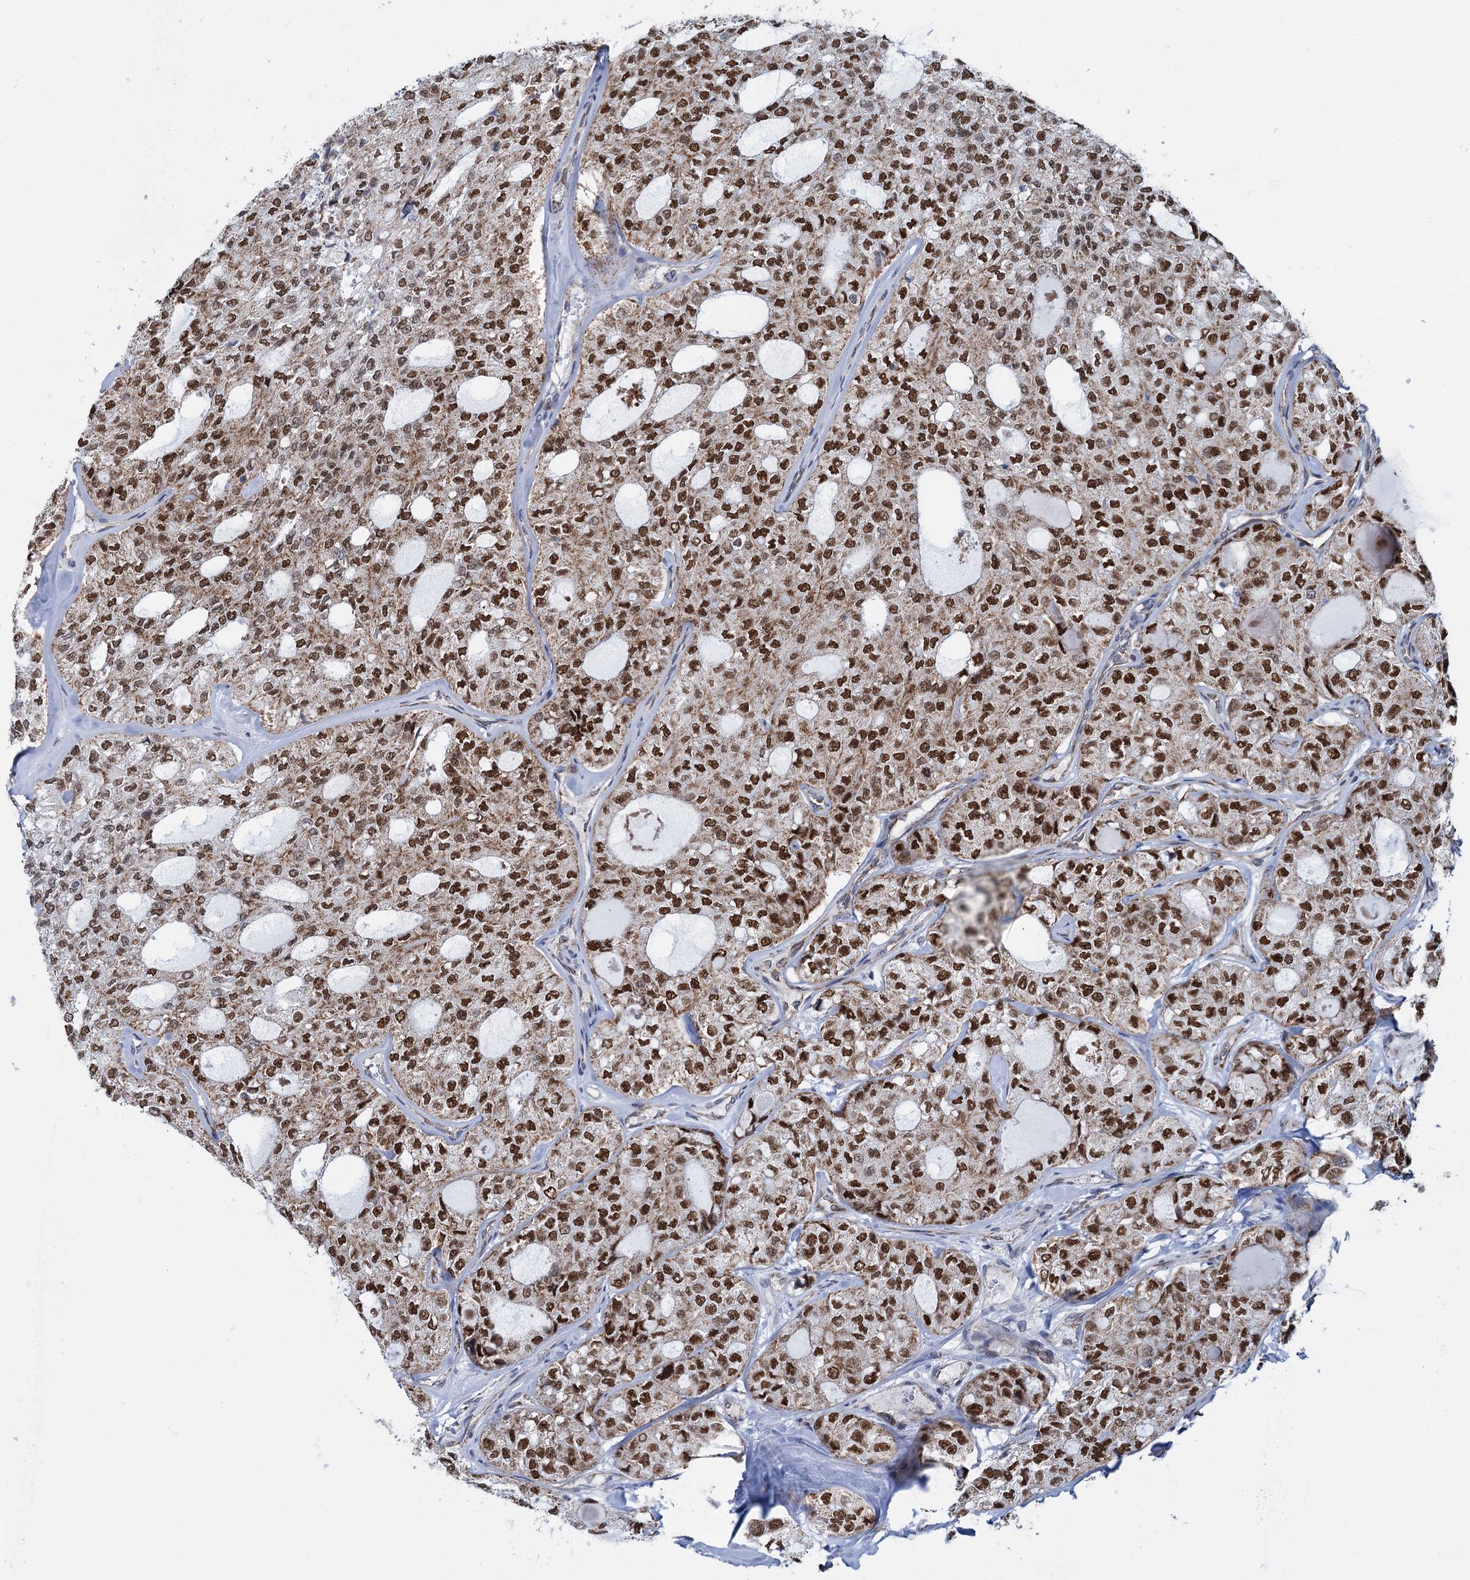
{"staining": {"intensity": "moderate", "quantity": ">75%", "location": "cytoplasmic/membranous,nuclear"}, "tissue": "thyroid cancer", "cell_type": "Tumor cells", "image_type": "cancer", "snomed": [{"axis": "morphology", "description": "Follicular adenoma carcinoma, NOS"}, {"axis": "topography", "description": "Thyroid gland"}], "caption": "The photomicrograph exhibits staining of thyroid cancer (follicular adenoma carcinoma), revealing moderate cytoplasmic/membranous and nuclear protein positivity (brown color) within tumor cells.", "gene": "MORN3", "patient": {"sex": "male", "age": 75}}